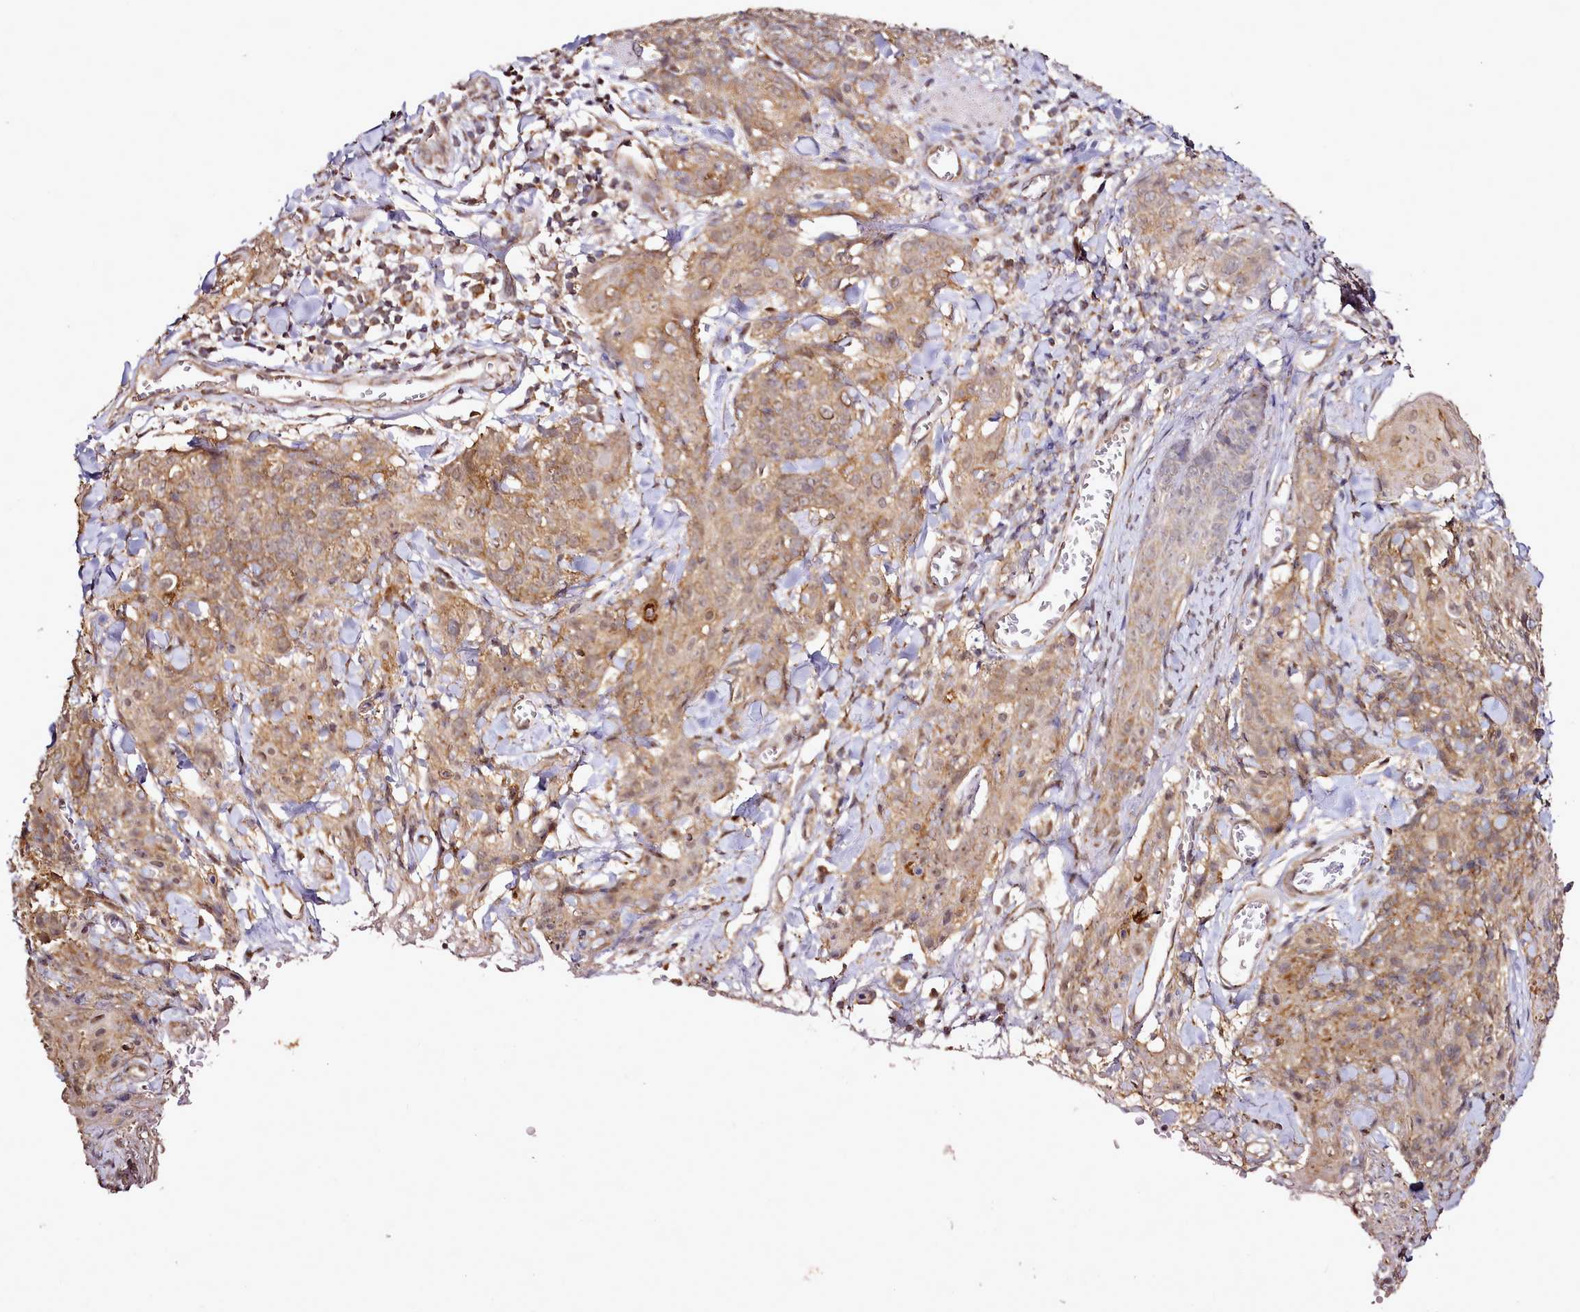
{"staining": {"intensity": "moderate", "quantity": ">75%", "location": "cytoplasmic/membranous"}, "tissue": "skin cancer", "cell_type": "Tumor cells", "image_type": "cancer", "snomed": [{"axis": "morphology", "description": "Squamous cell carcinoma, NOS"}, {"axis": "topography", "description": "Skin"}, {"axis": "topography", "description": "Vulva"}], "caption": "Moderate cytoplasmic/membranous staining is seen in about >75% of tumor cells in skin cancer (squamous cell carcinoma).", "gene": "EDIL3", "patient": {"sex": "female", "age": 85}}